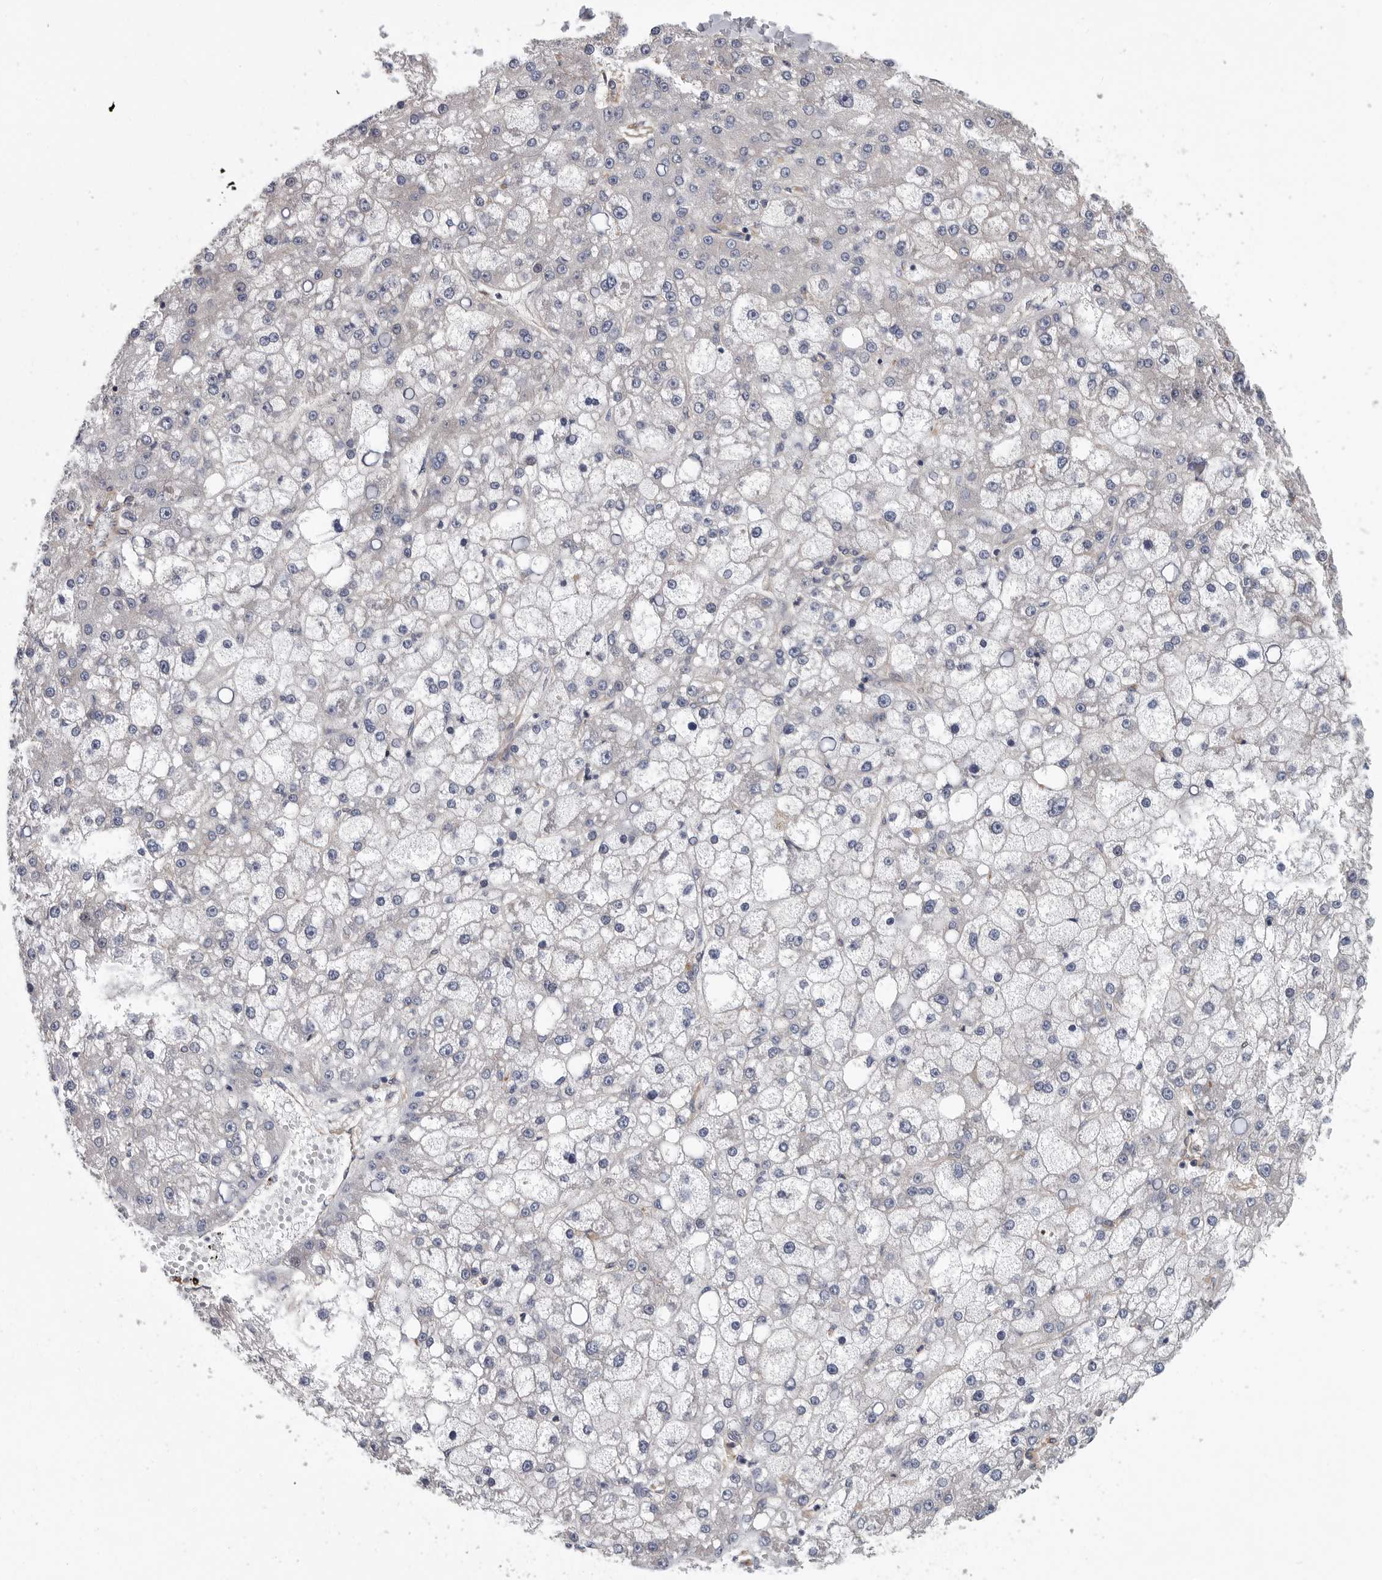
{"staining": {"intensity": "negative", "quantity": "none", "location": "none"}, "tissue": "liver cancer", "cell_type": "Tumor cells", "image_type": "cancer", "snomed": [{"axis": "morphology", "description": "Carcinoma, Hepatocellular, NOS"}, {"axis": "topography", "description": "Liver"}], "caption": "Tumor cells are negative for brown protein staining in liver cancer. (Stains: DAB (3,3'-diaminobenzidine) immunohistochemistry with hematoxylin counter stain, Microscopy: brightfield microscopy at high magnification).", "gene": "OXR1", "patient": {"sex": "male", "age": 67}}